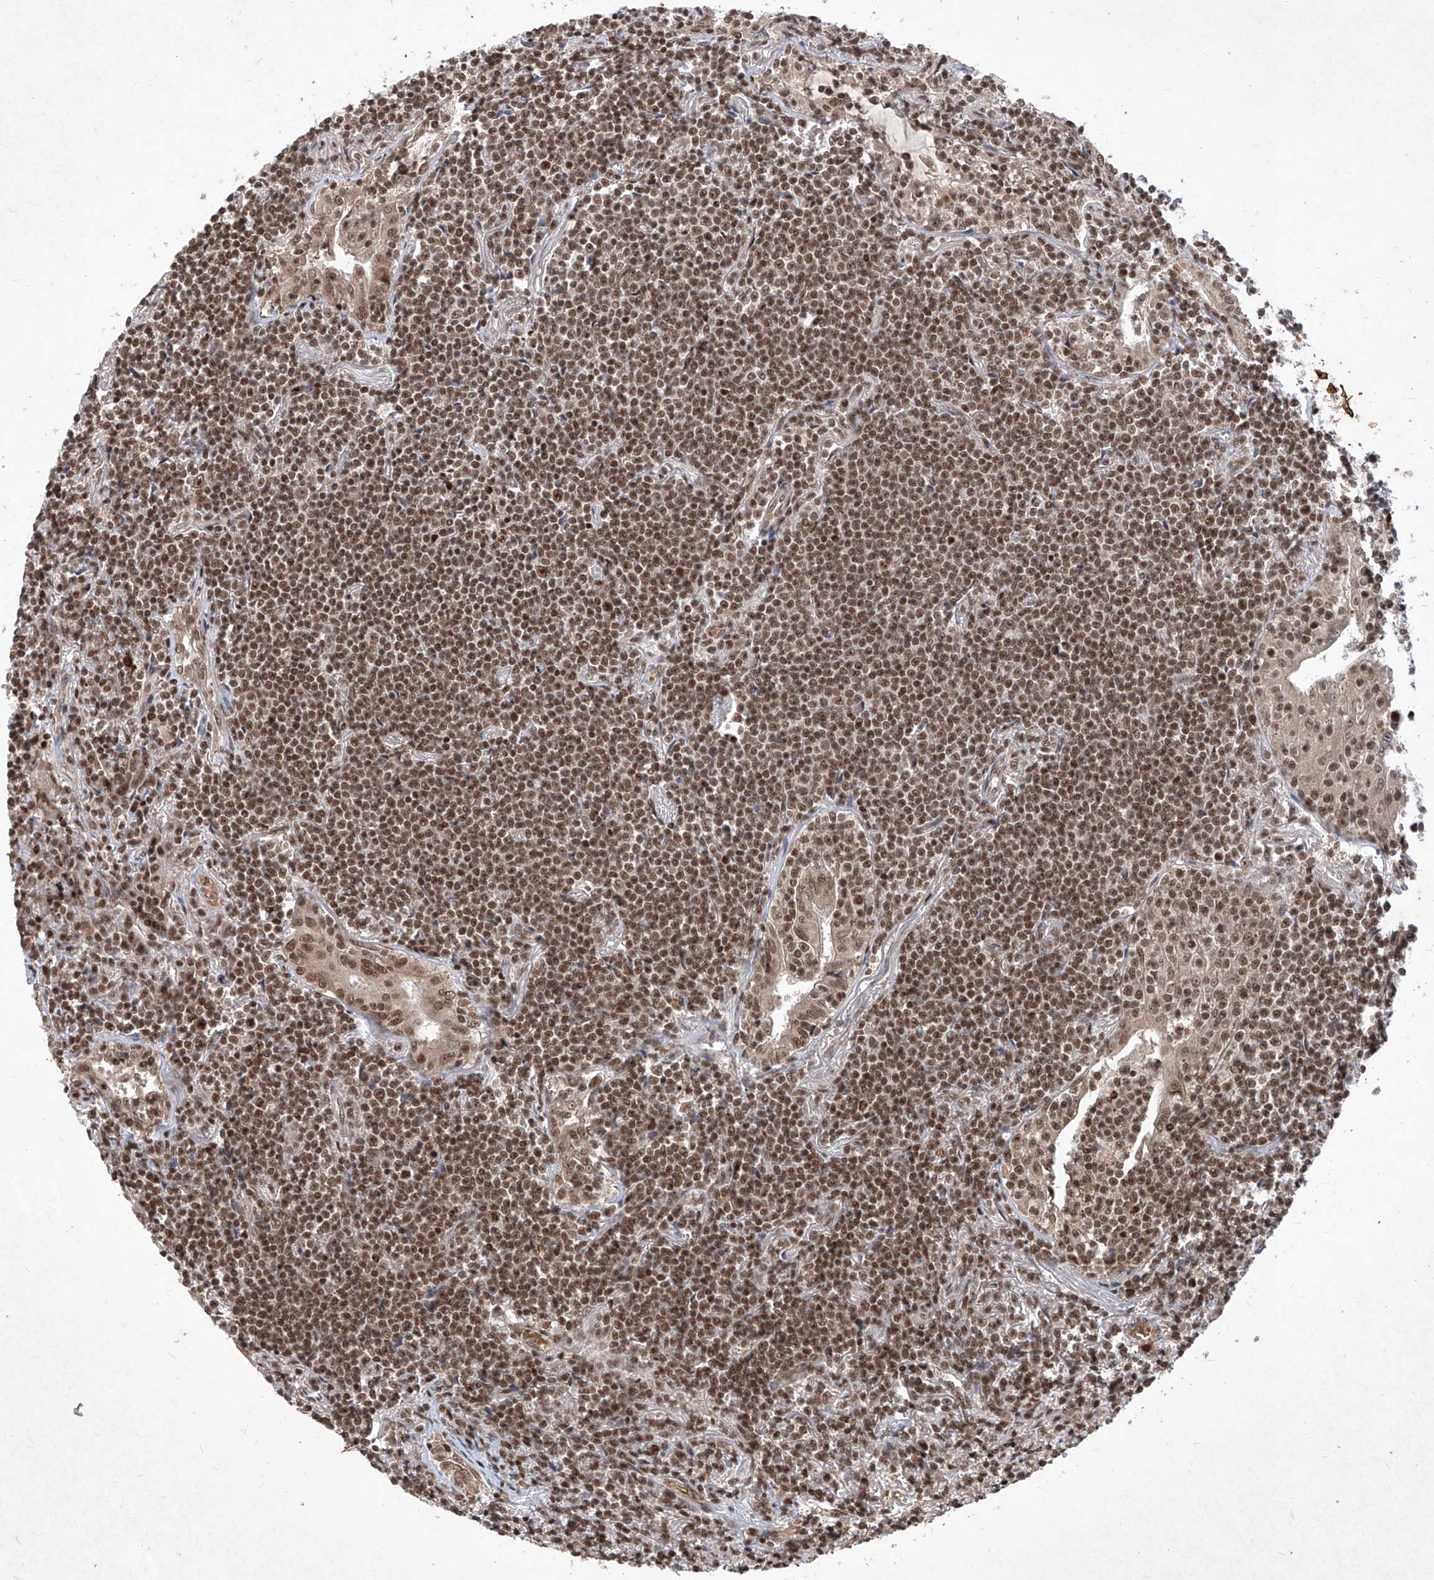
{"staining": {"intensity": "moderate", "quantity": ">75%", "location": "nuclear"}, "tissue": "lymphoma", "cell_type": "Tumor cells", "image_type": "cancer", "snomed": [{"axis": "morphology", "description": "Malignant lymphoma, non-Hodgkin's type, Low grade"}, {"axis": "topography", "description": "Lung"}], "caption": "There is medium levels of moderate nuclear expression in tumor cells of malignant lymphoma, non-Hodgkin's type (low-grade), as demonstrated by immunohistochemical staining (brown color).", "gene": "IRF2", "patient": {"sex": "female", "age": 71}}